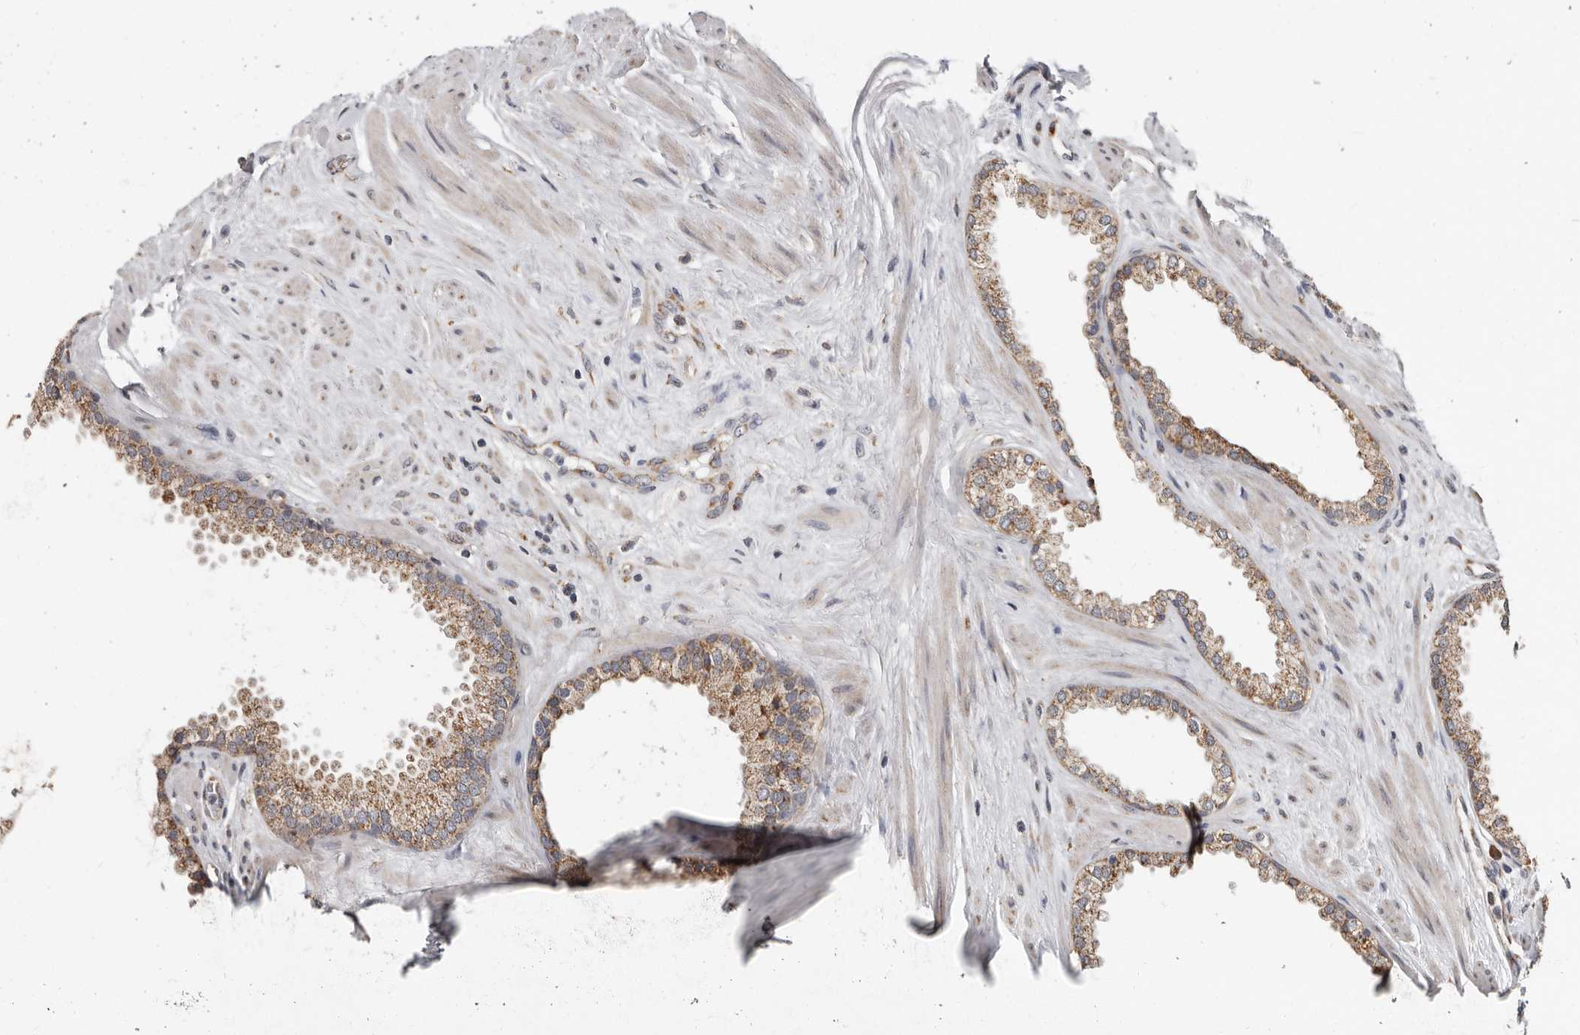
{"staining": {"intensity": "moderate", "quantity": ">75%", "location": "cytoplasmic/membranous"}, "tissue": "prostate cancer", "cell_type": "Tumor cells", "image_type": "cancer", "snomed": [{"axis": "morphology", "description": "Adenocarcinoma, Low grade"}, {"axis": "topography", "description": "Prostate"}], "caption": "Prostate low-grade adenocarcinoma tissue demonstrates moderate cytoplasmic/membranous positivity in about >75% of tumor cells", "gene": "MRPL18", "patient": {"sex": "male", "age": 62}}